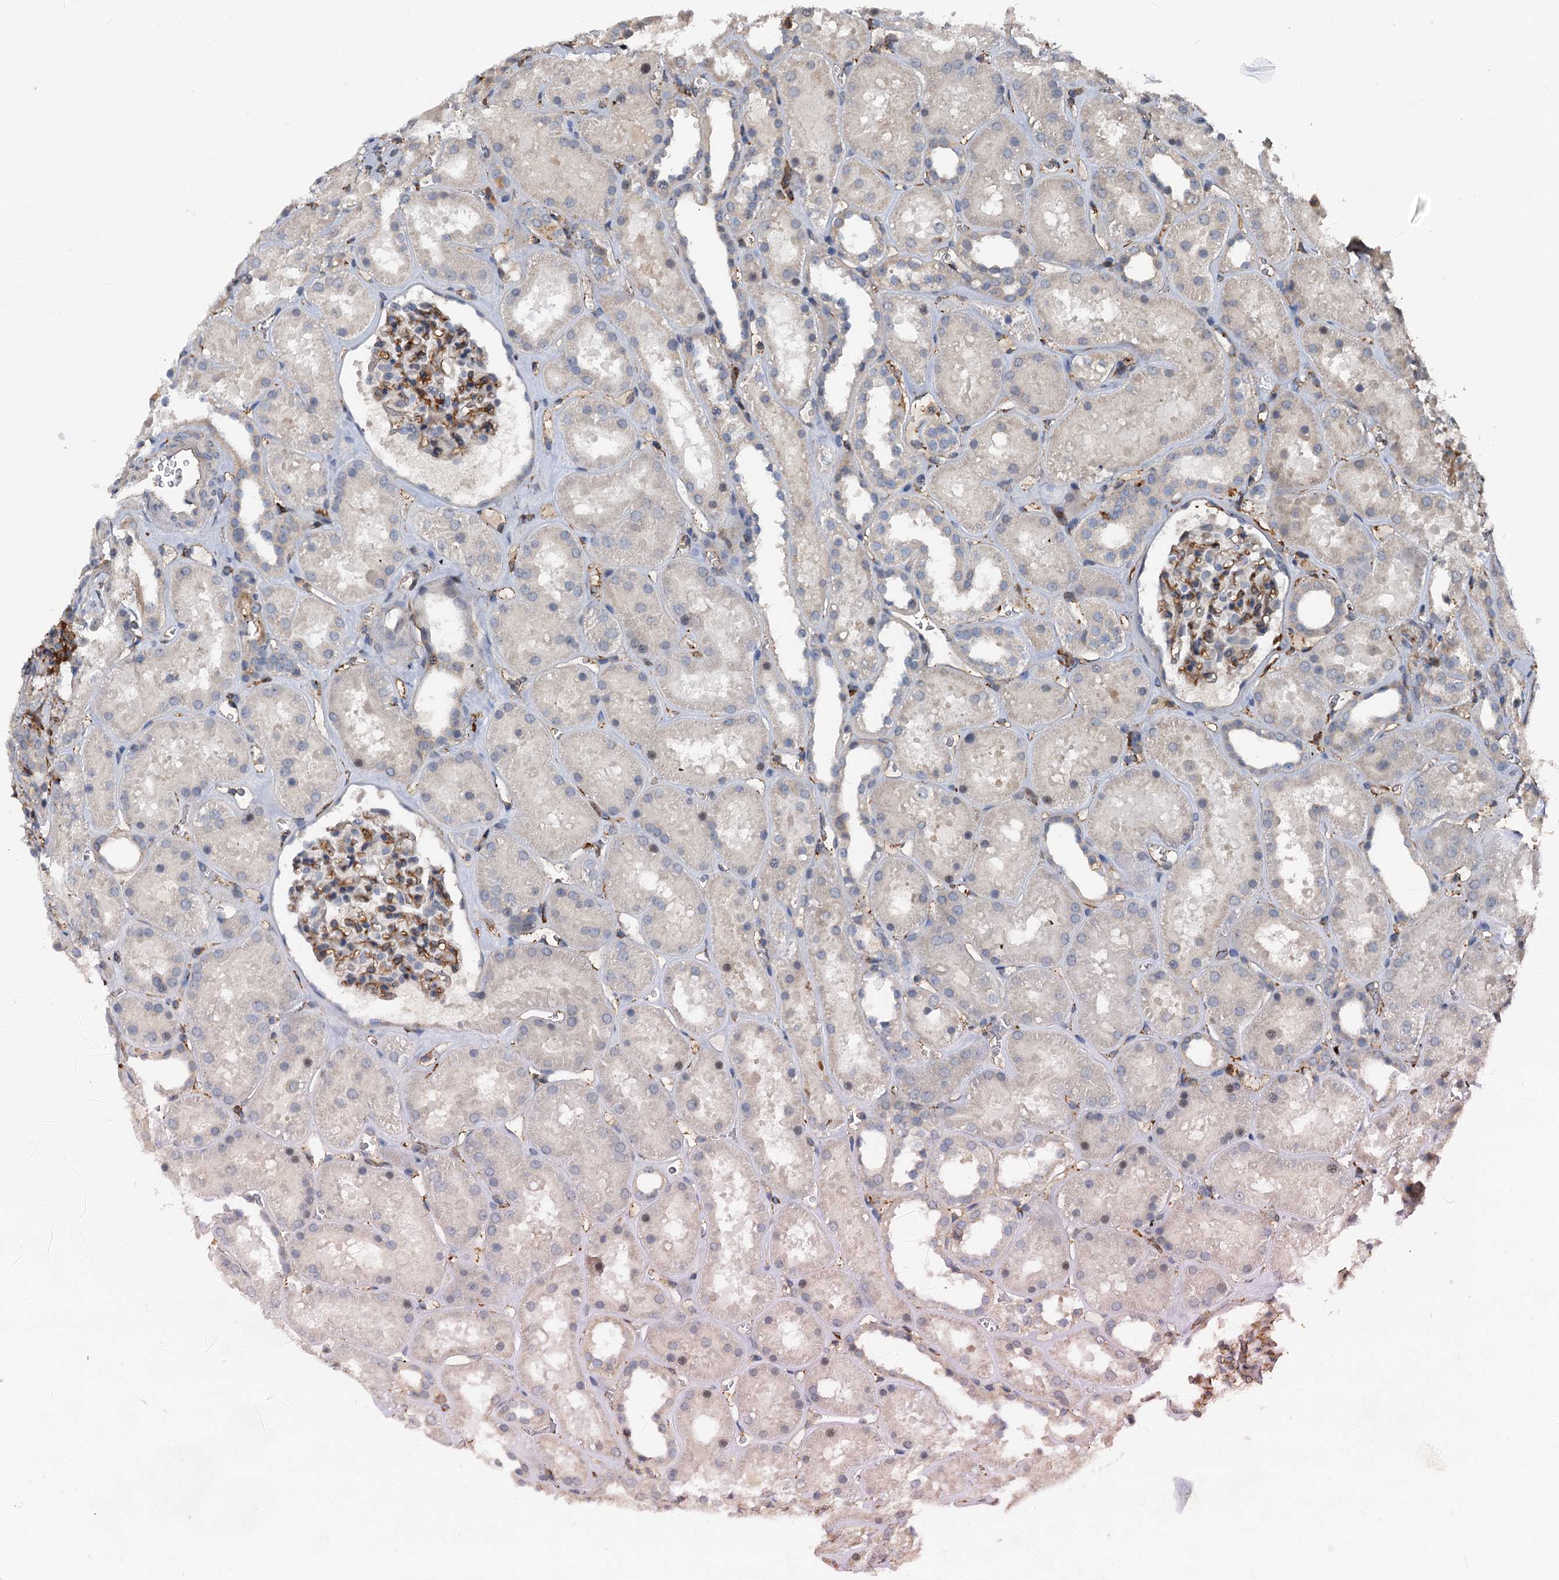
{"staining": {"intensity": "moderate", "quantity": "25%-75%", "location": "cytoplasmic/membranous"}, "tissue": "kidney", "cell_type": "Cells in glomeruli", "image_type": "normal", "snomed": [{"axis": "morphology", "description": "Normal tissue, NOS"}, {"axis": "topography", "description": "Kidney"}], "caption": "Immunohistochemistry (IHC) (DAB (3,3'-diaminobenzidine)) staining of normal human kidney demonstrates moderate cytoplasmic/membranous protein positivity in about 25%-75% of cells in glomeruli.", "gene": "PLEKHO2", "patient": {"sex": "female", "age": 41}}